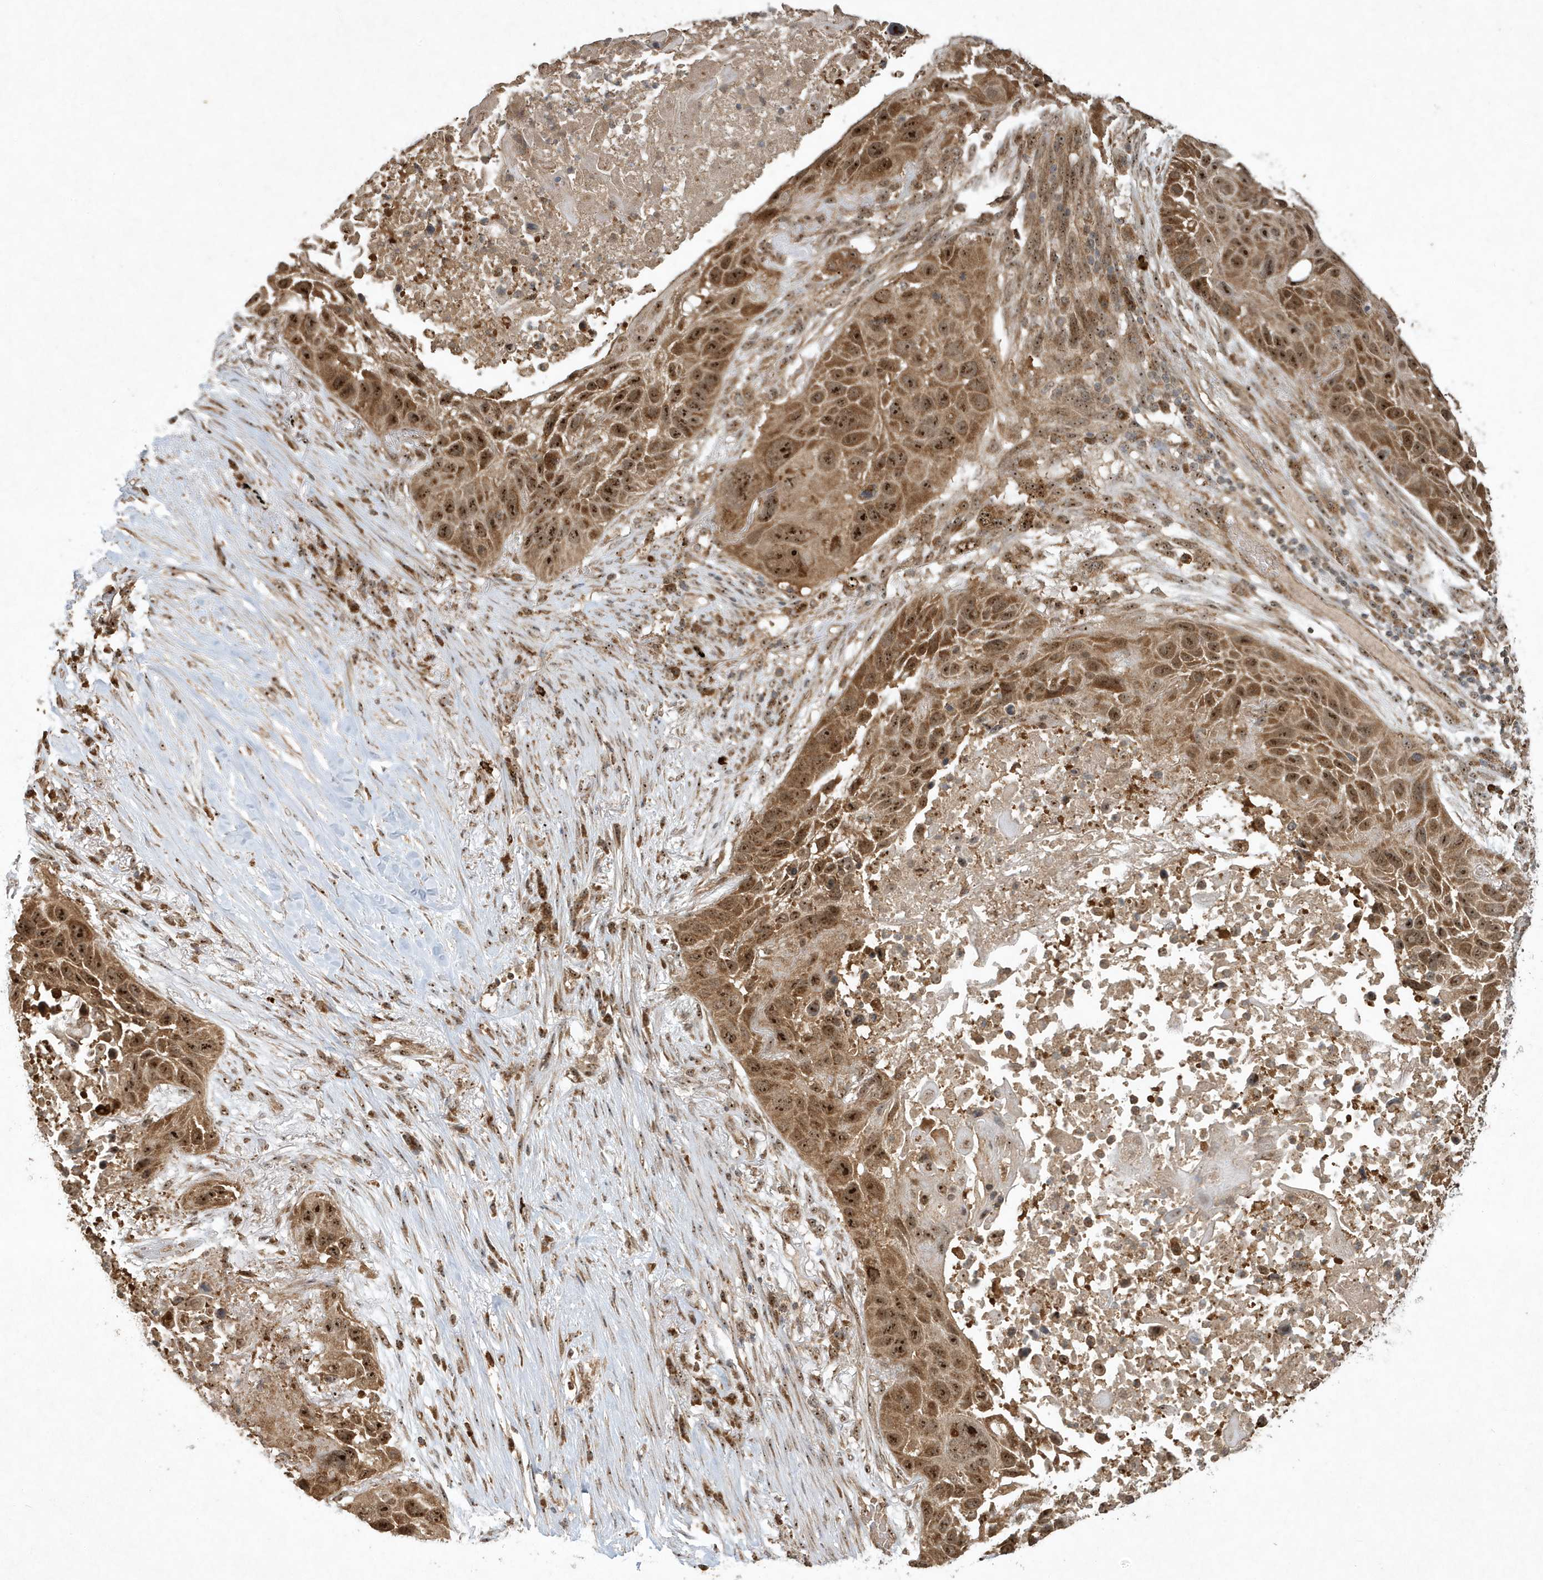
{"staining": {"intensity": "strong", "quantity": ">75%", "location": "cytoplasmic/membranous,nuclear"}, "tissue": "lung cancer", "cell_type": "Tumor cells", "image_type": "cancer", "snomed": [{"axis": "morphology", "description": "Squamous cell carcinoma, NOS"}, {"axis": "topography", "description": "Lung"}], "caption": "This micrograph exhibits lung cancer (squamous cell carcinoma) stained with IHC to label a protein in brown. The cytoplasmic/membranous and nuclear of tumor cells show strong positivity for the protein. Nuclei are counter-stained blue.", "gene": "ABCB9", "patient": {"sex": "male", "age": 57}}